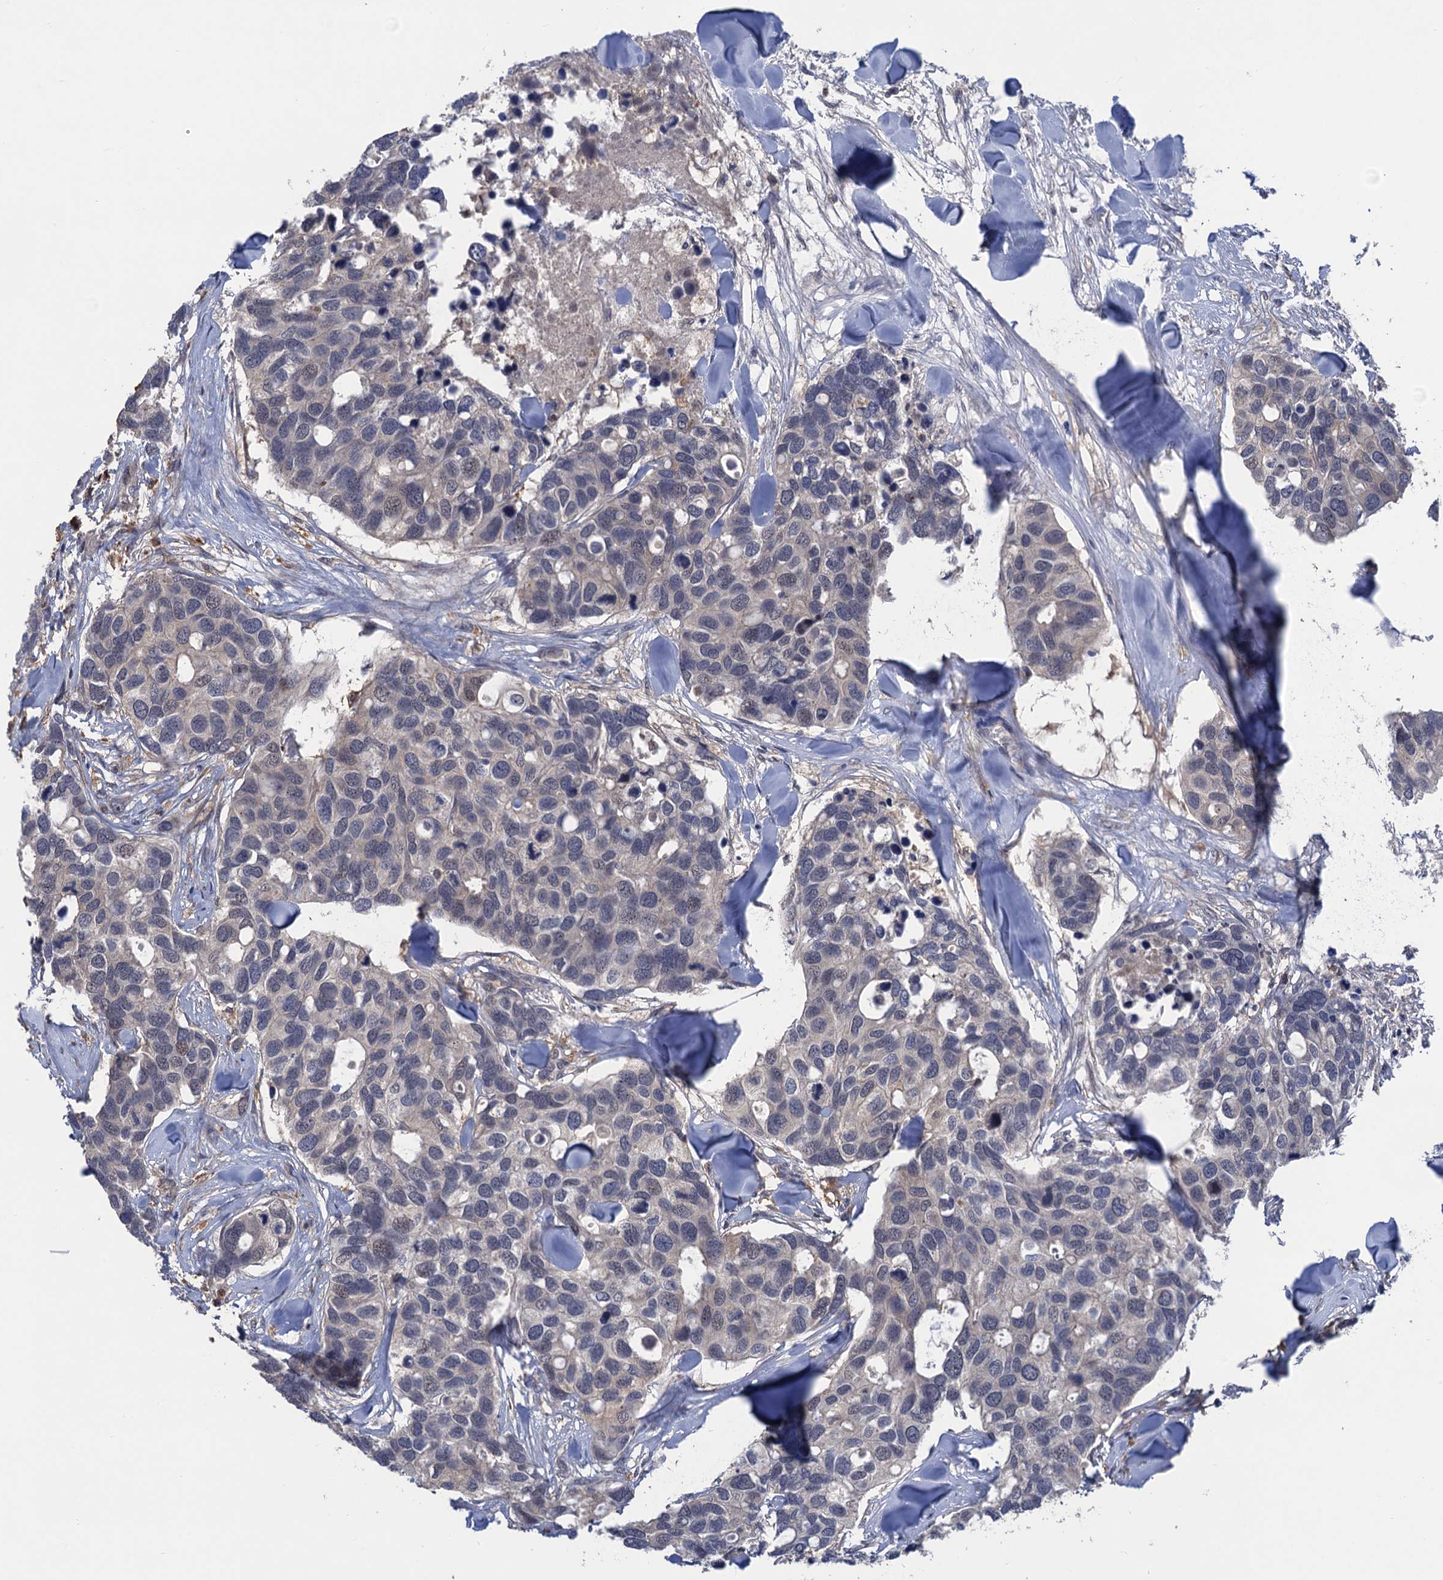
{"staining": {"intensity": "weak", "quantity": "<25%", "location": "cytoplasmic/membranous"}, "tissue": "breast cancer", "cell_type": "Tumor cells", "image_type": "cancer", "snomed": [{"axis": "morphology", "description": "Duct carcinoma"}, {"axis": "topography", "description": "Breast"}], "caption": "DAB immunohistochemical staining of infiltrating ductal carcinoma (breast) demonstrates no significant staining in tumor cells.", "gene": "NEK8", "patient": {"sex": "female", "age": 83}}